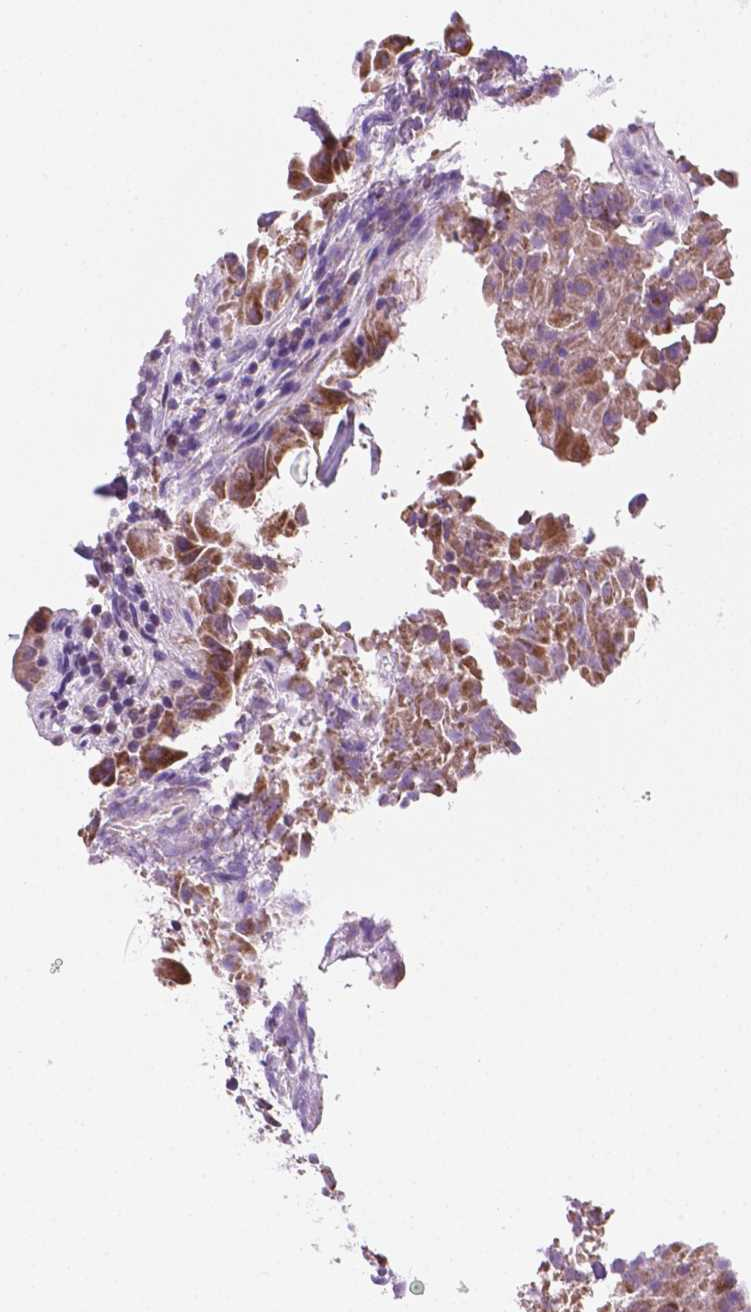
{"staining": {"intensity": "moderate", "quantity": ">75%", "location": "cytoplasmic/membranous"}, "tissue": "thyroid cancer", "cell_type": "Tumor cells", "image_type": "cancer", "snomed": [{"axis": "morphology", "description": "Papillary adenocarcinoma, NOS"}, {"axis": "topography", "description": "Thyroid gland"}], "caption": "This histopathology image shows papillary adenocarcinoma (thyroid) stained with immunohistochemistry to label a protein in brown. The cytoplasmic/membranous of tumor cells show moderate positivity for the protein. Nuclei are counter-stained blue.", "gene": "GEMIN4", "patient": {"sex": "female", "age": 37}}